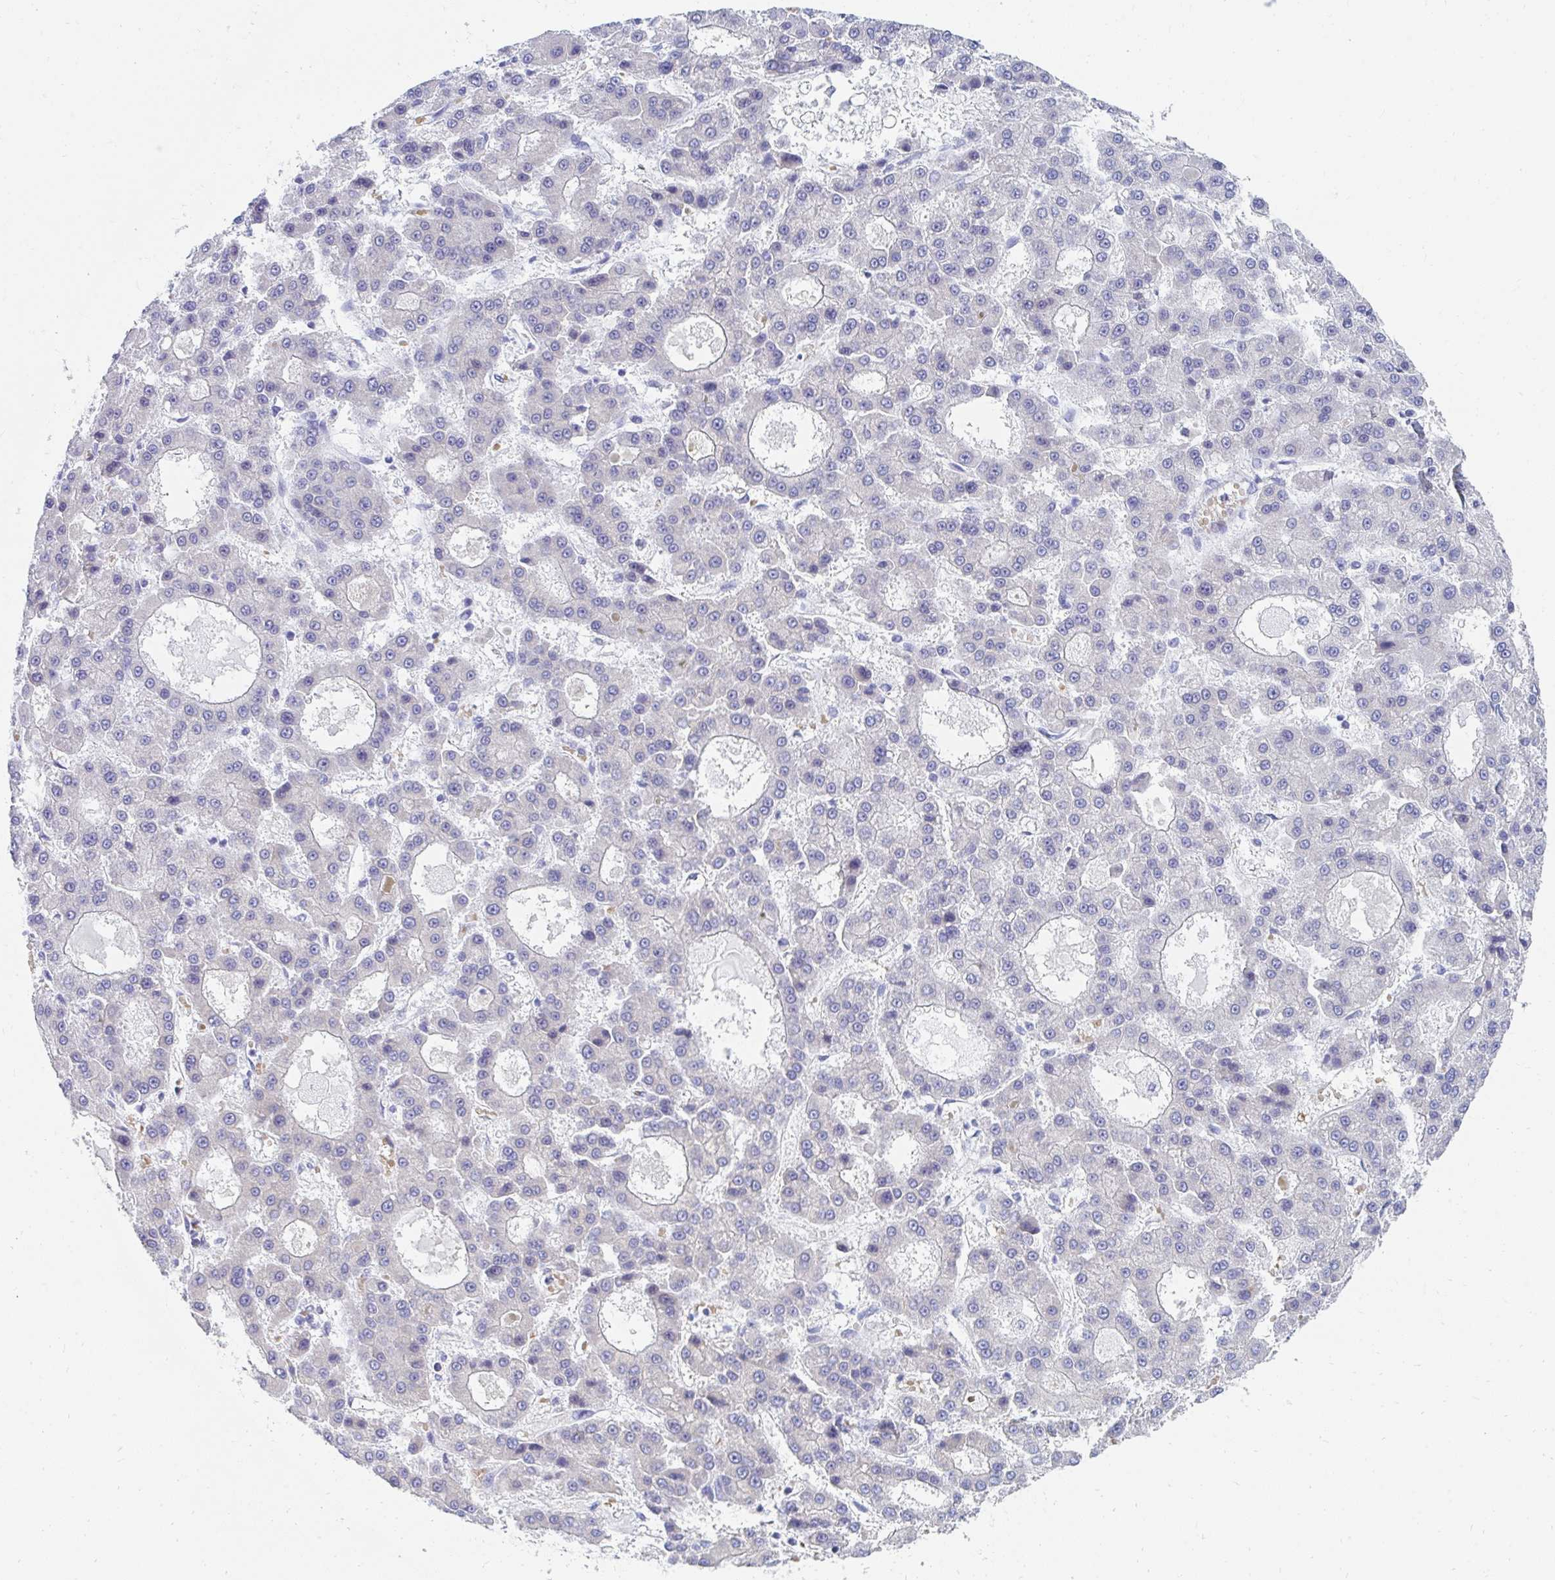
{"staining": {"intensity": "negative", "quantity": "none", "location": "none"}, "tissue": "liver cancer", "cell_type": "Tumor cells", "image_type": "cancer", "snomed": [{"axis": "morphology", "description": "Carcinoma, Hepatocellular, NOS"}, {"axis": "topography", "description": "Liver"}], "caption": "Immunohistochemical staining of hepatocellular carcinoma (liver) reveals no significant staining in tumor cells.", "gene": "MROH2B", "patient": {"sex": "male", "age": 70}}